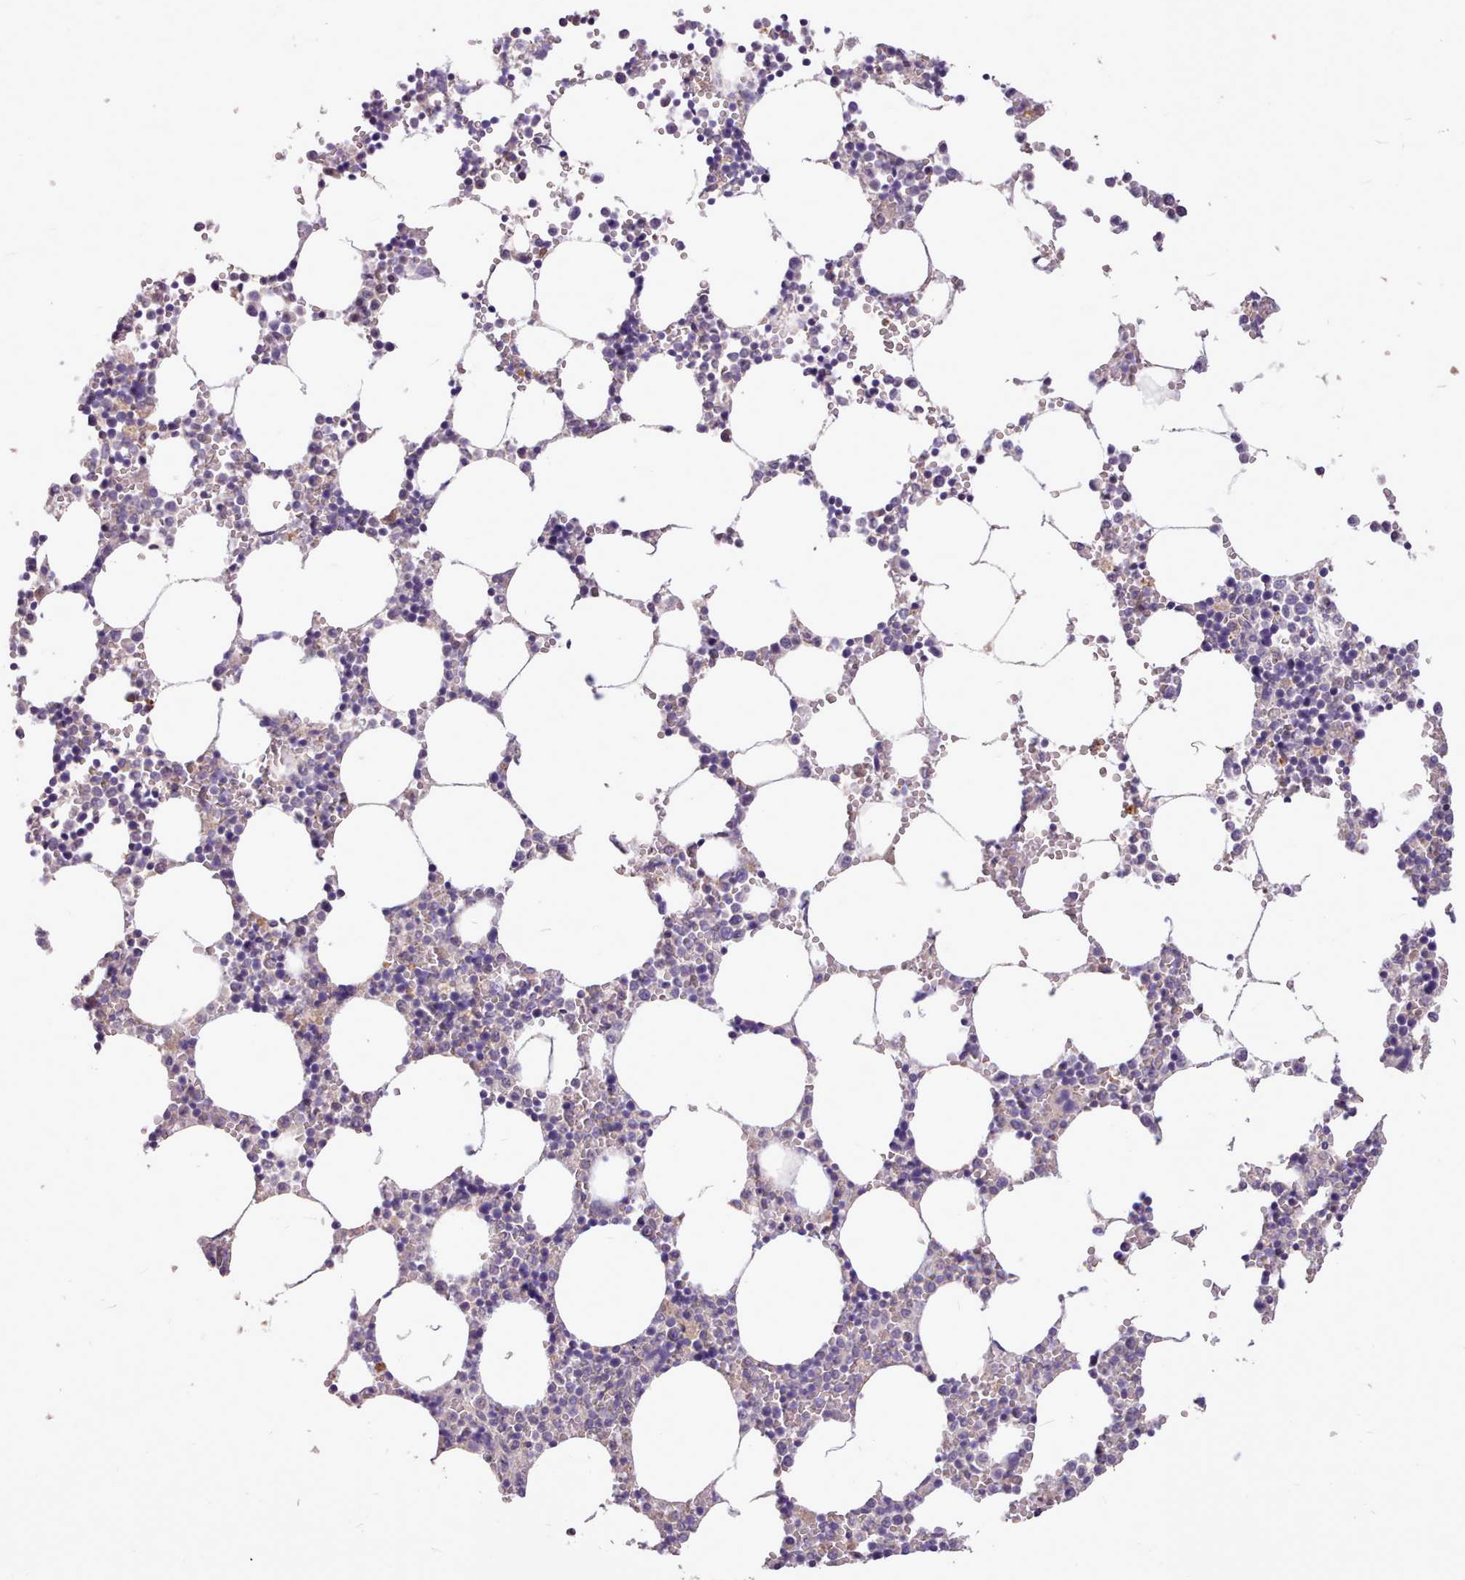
{"staining": {"intensity": "moderate", "quantity": "<25%", "location": "nuclear"}, "tissue": "bone marrow", "cell_type": "Hematopoietic cells", "image_type": "normal", "snomed": [{"axis": "morphology", "description": "Normal tissue, NOS"}, {"axis": "topography", "description": "Bone marrow"}], "caption": "Bone marrow stained with DAB immunohistochemistry (IHC) displays low levels of moderate nuclear expression in about <25% of hematopoietic cells. The staining was performed using DAB, with brown indicating positive protein expression. Nuclei are stained blue with hematoxylin.", "gene": "ZNF607", "patient": {"sex": "female", "age": 64}}